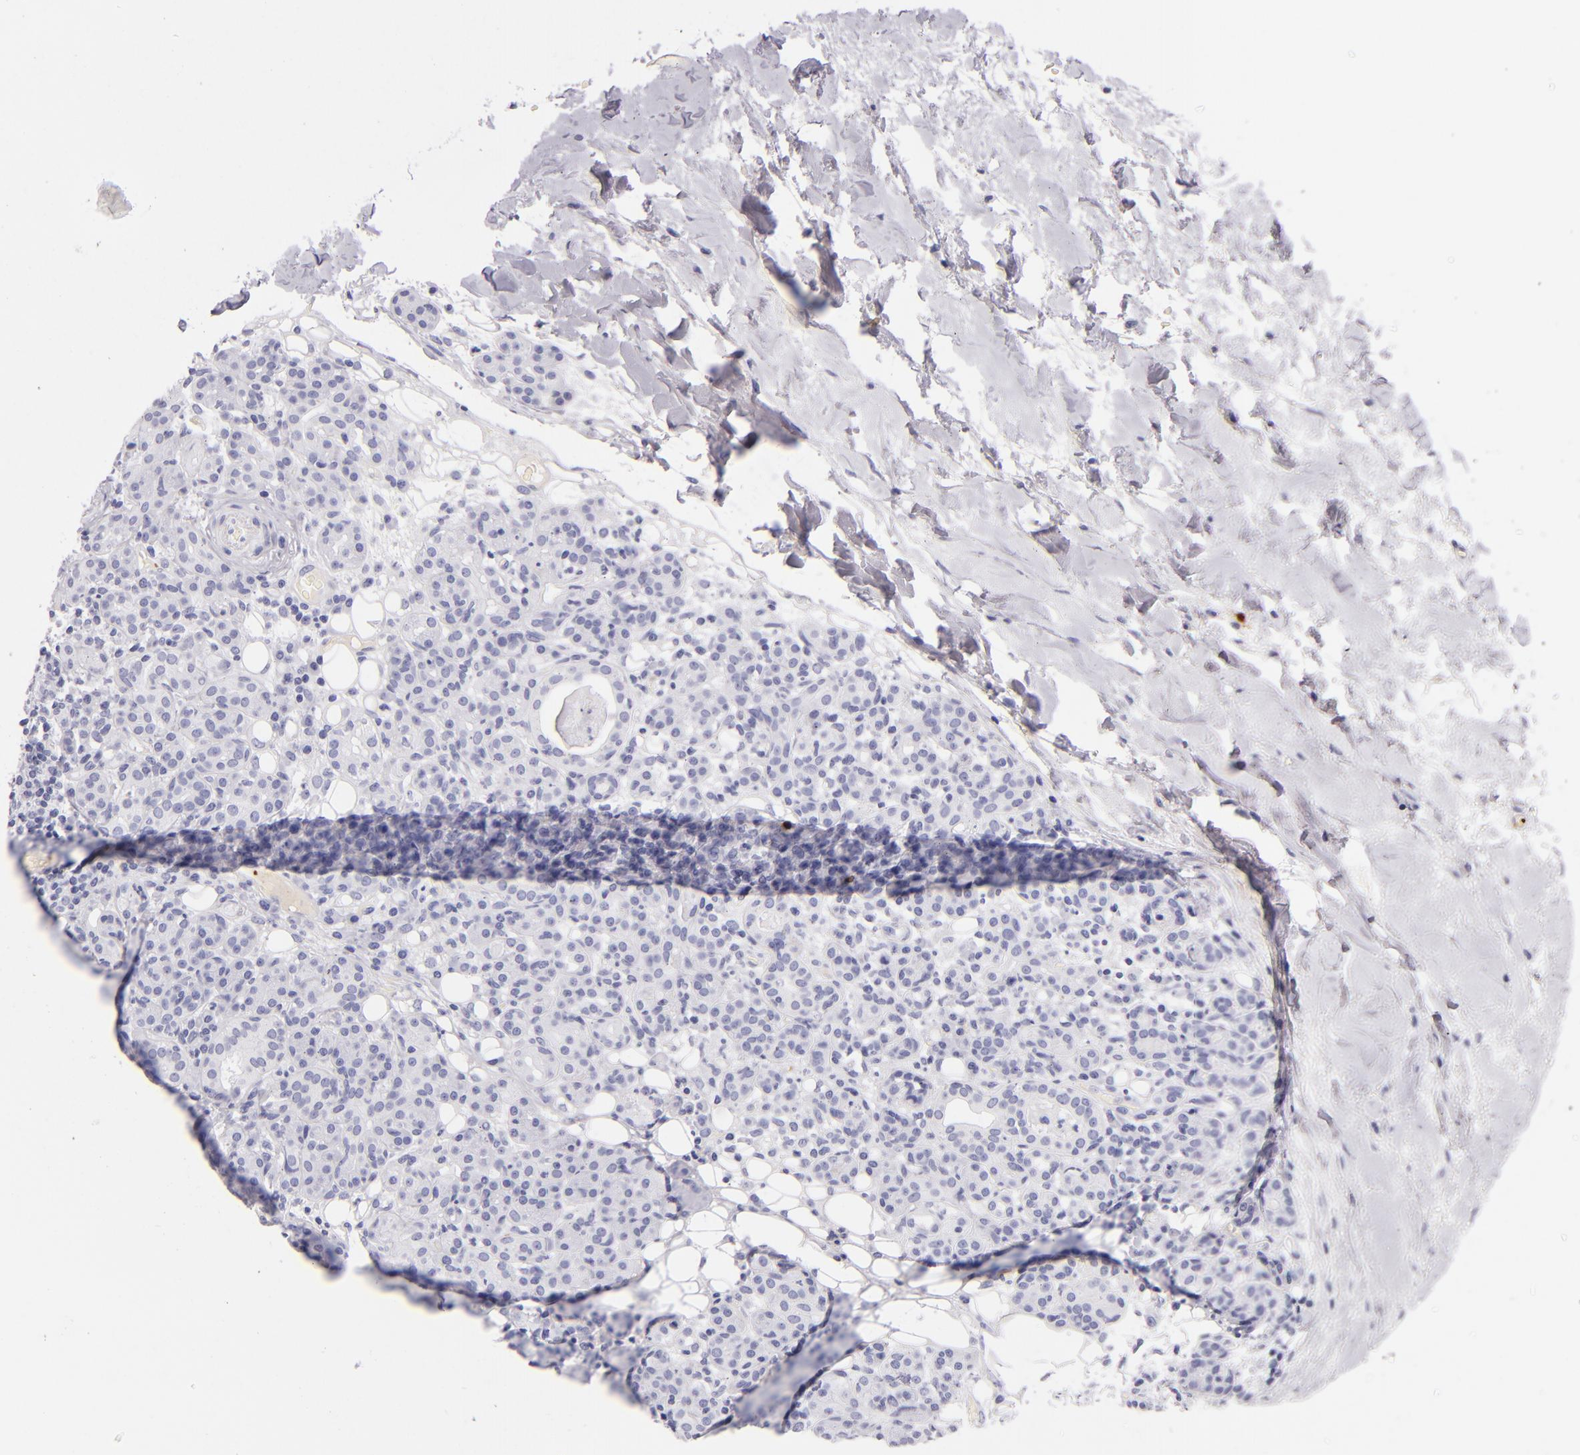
{"staining": {"intensity": "negative", "quantity": "none", "location": "none"}, "tissue": "skin cancer", "cell_type": "Tumor cells", "image_type": "cancer", "snomed": [{"axis": "morphology", "description": "Squamous cell carcinoma, NOS"}, {"axis": "topography", "description": "Skin"}], "caption": "High magnification brightfield microscopy of skin cancer stained with DAB (3,3'-diaminobenzidine) (brown) and counterstained with hematoxylin (blue): tumor cells show no significant expression.", "gene": "GP1BA", "patient": {"sex": "male", "age": 84}}